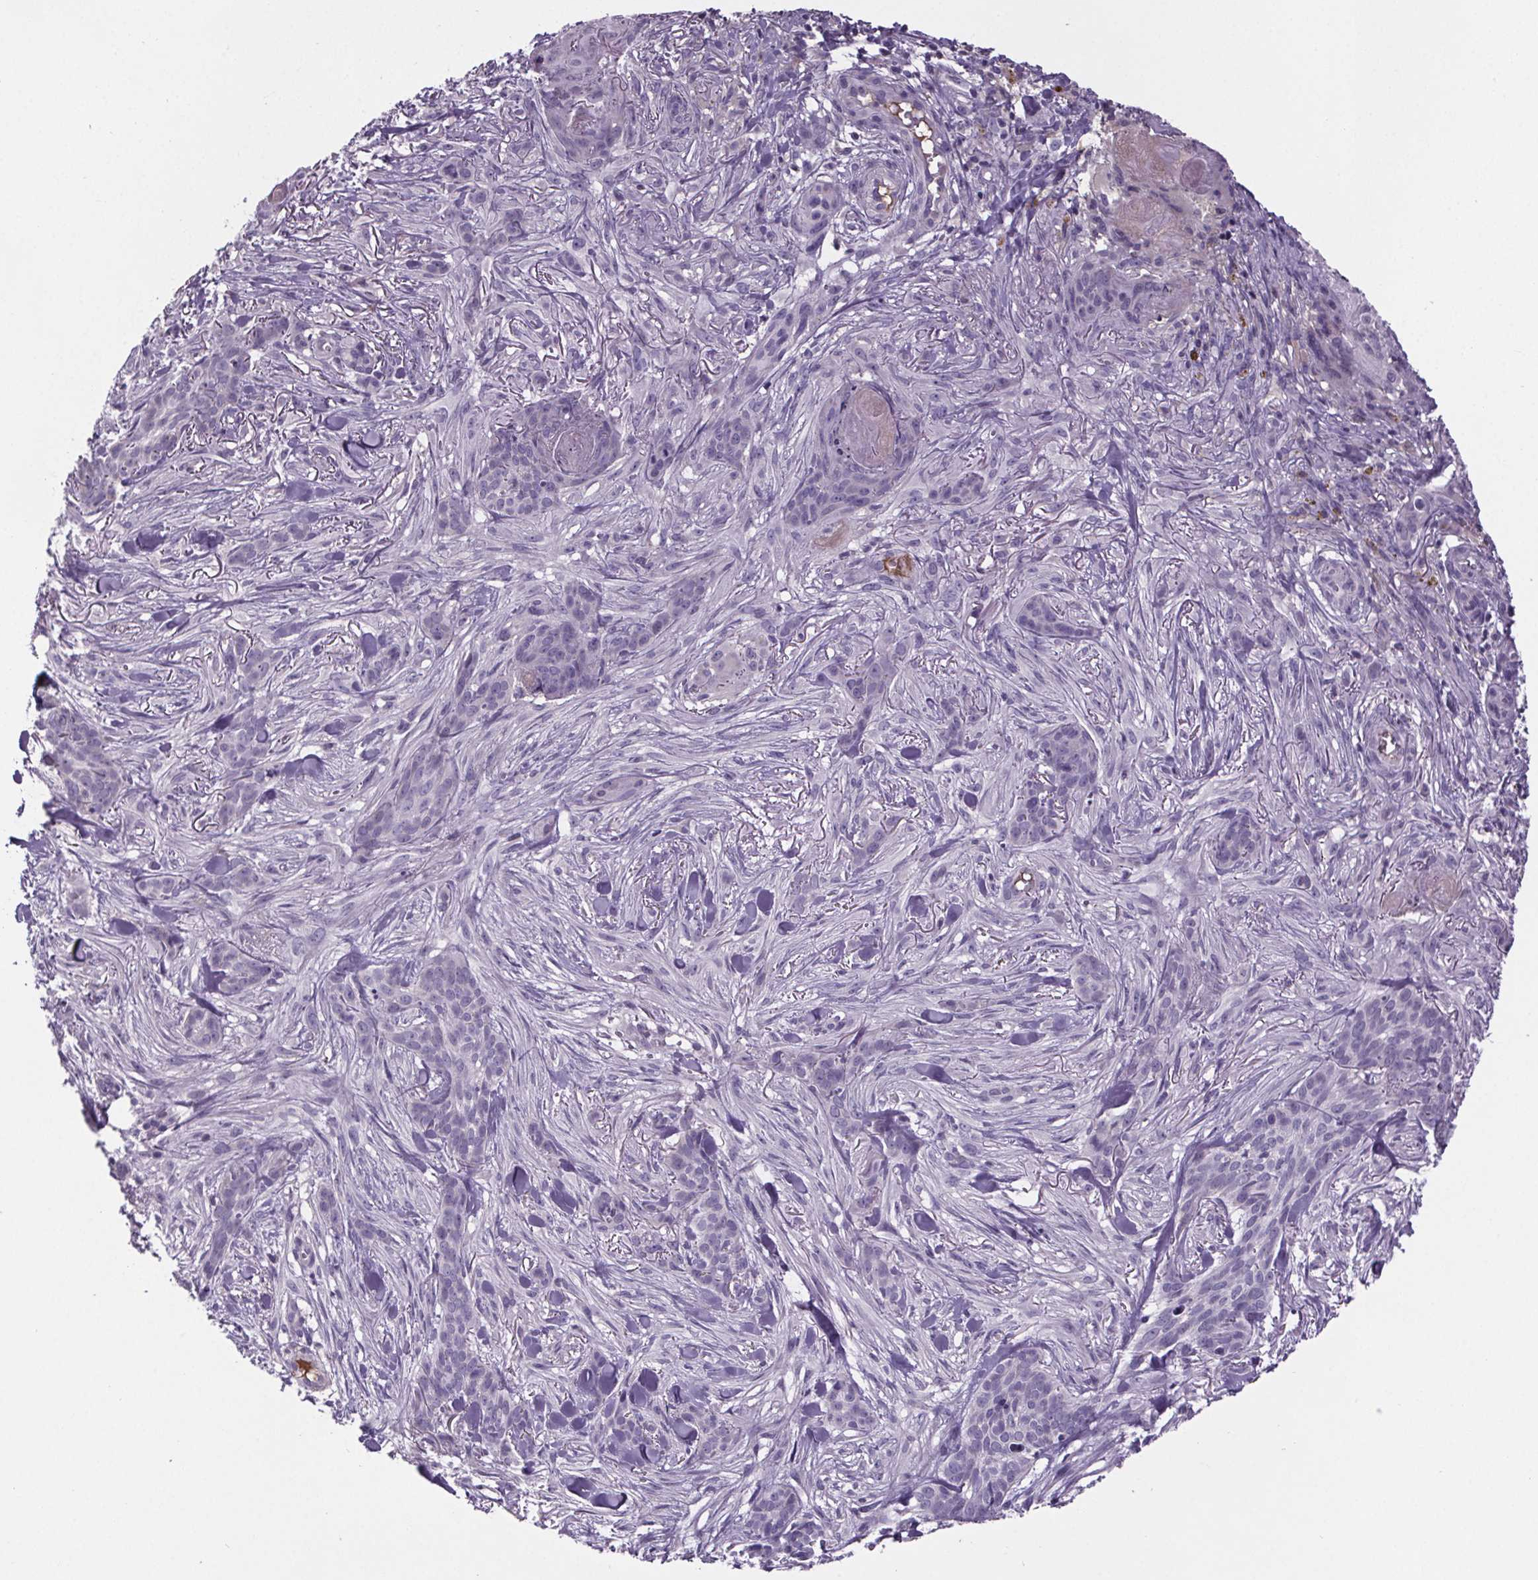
{"staining": {"intensity": "negative", "quantity": "none", "location": "none"}, "tissue": "skin cancer", "cell_type": "Tumor cells", "image_type": "cancer", "snomed": [{"axis": "morphology", "description": "Basal cell carcinoma"}, {"axis": "topography", "description": "Skin"}], "caption": "This is an IHC photomicrograph of human skin cancer (basal cell carcinoma). There is no positivity in tumor cells.", "gene": "CUBN", "patient": {"sex": "female", "age": 61}}